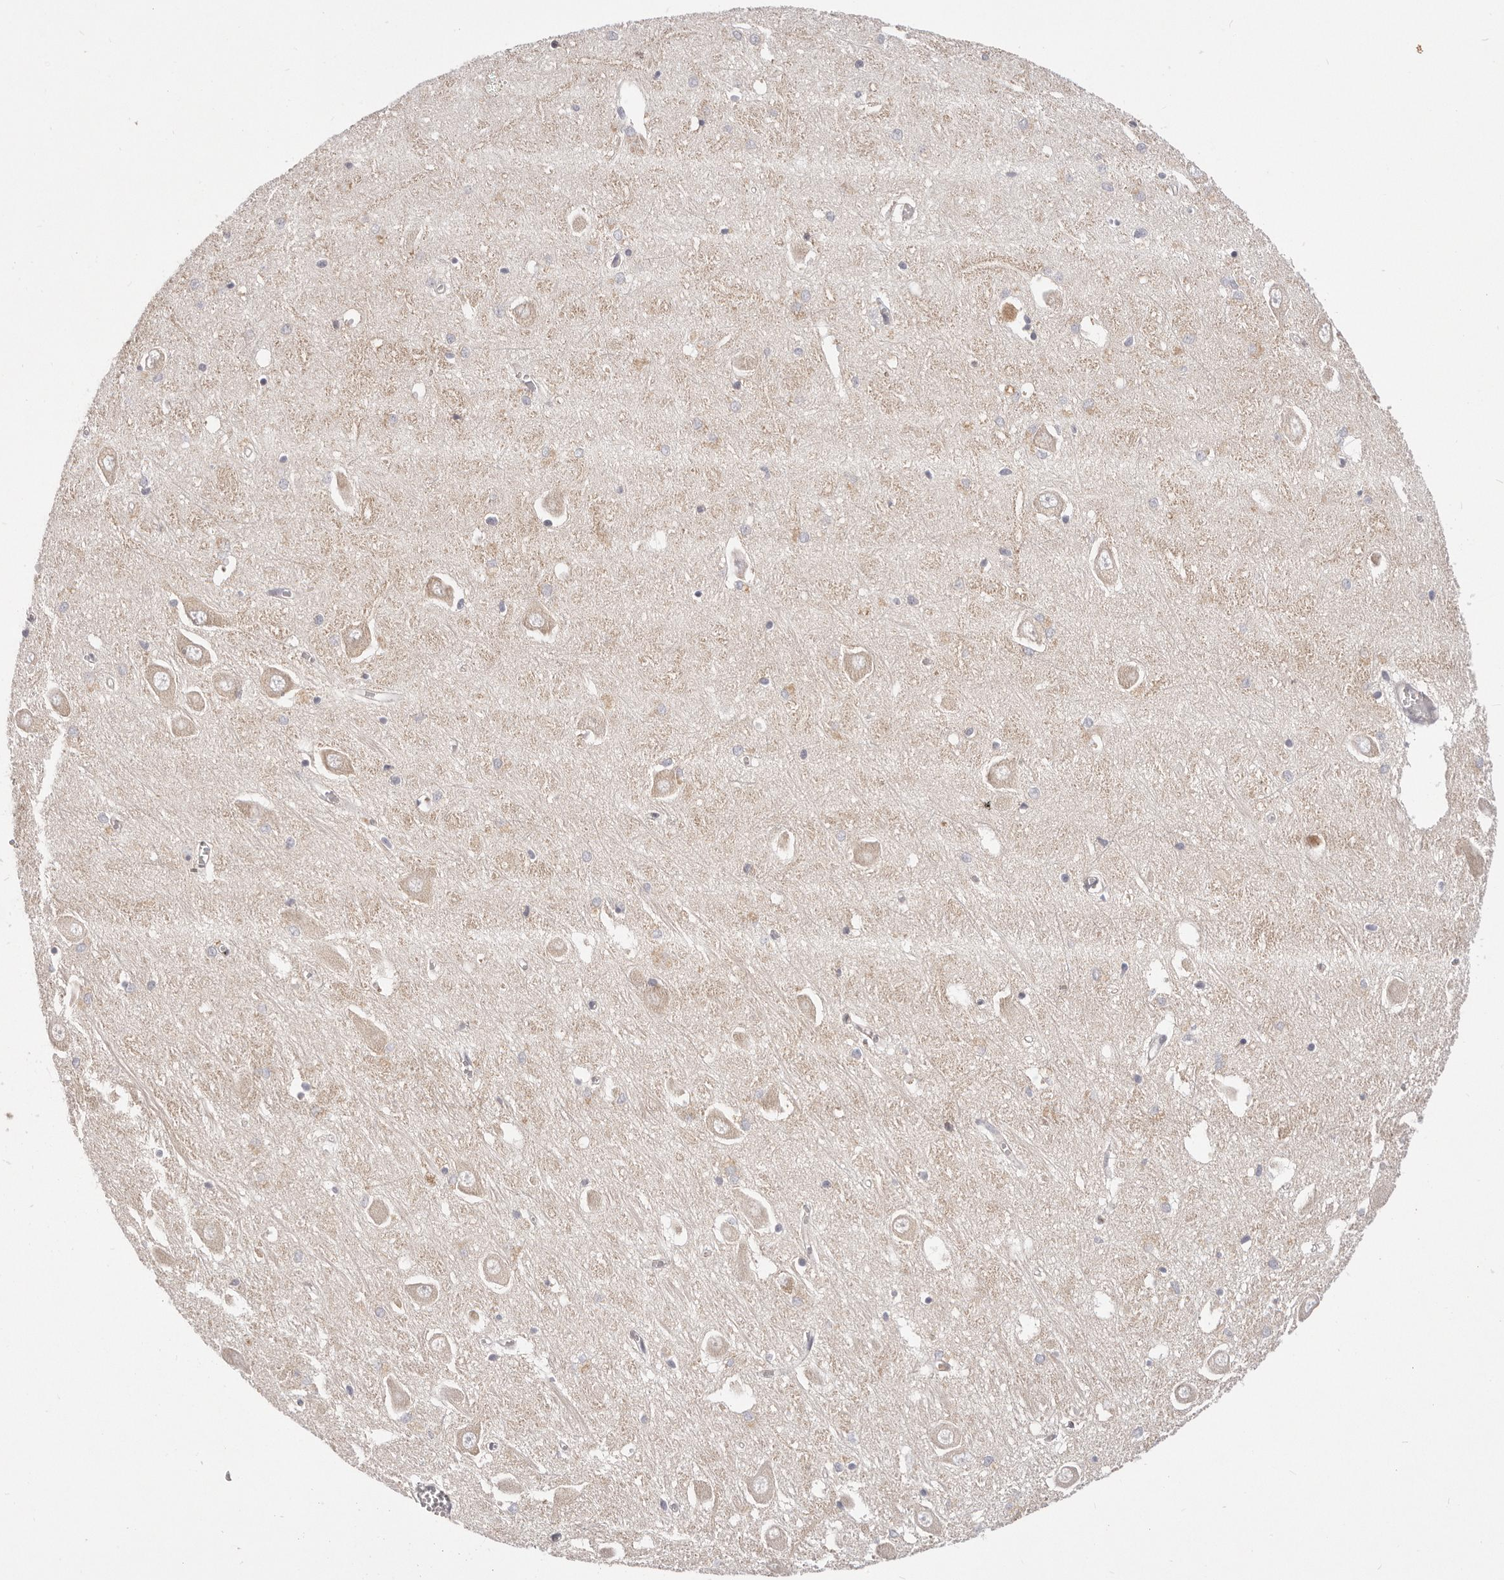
{"staining": {"intensity": "weak", "quantity": "<25%", "location": "cytoplasmic/membranous"}, "tissue": "hippocampus", "cell_type": "Glial cells", "image_type": "normal", "snomed": [{"axis": "morphology", "description": "Normal tissue, NOS"}, {"axis": "topography", "description": "Hippocampus"}], "caption": "Glial cells are negative for brown protein staining in benign hippocampus. Nuclei are stained in blue.", "gene": "KCMF1", "patient": {"sex": "male", "age": 70}}